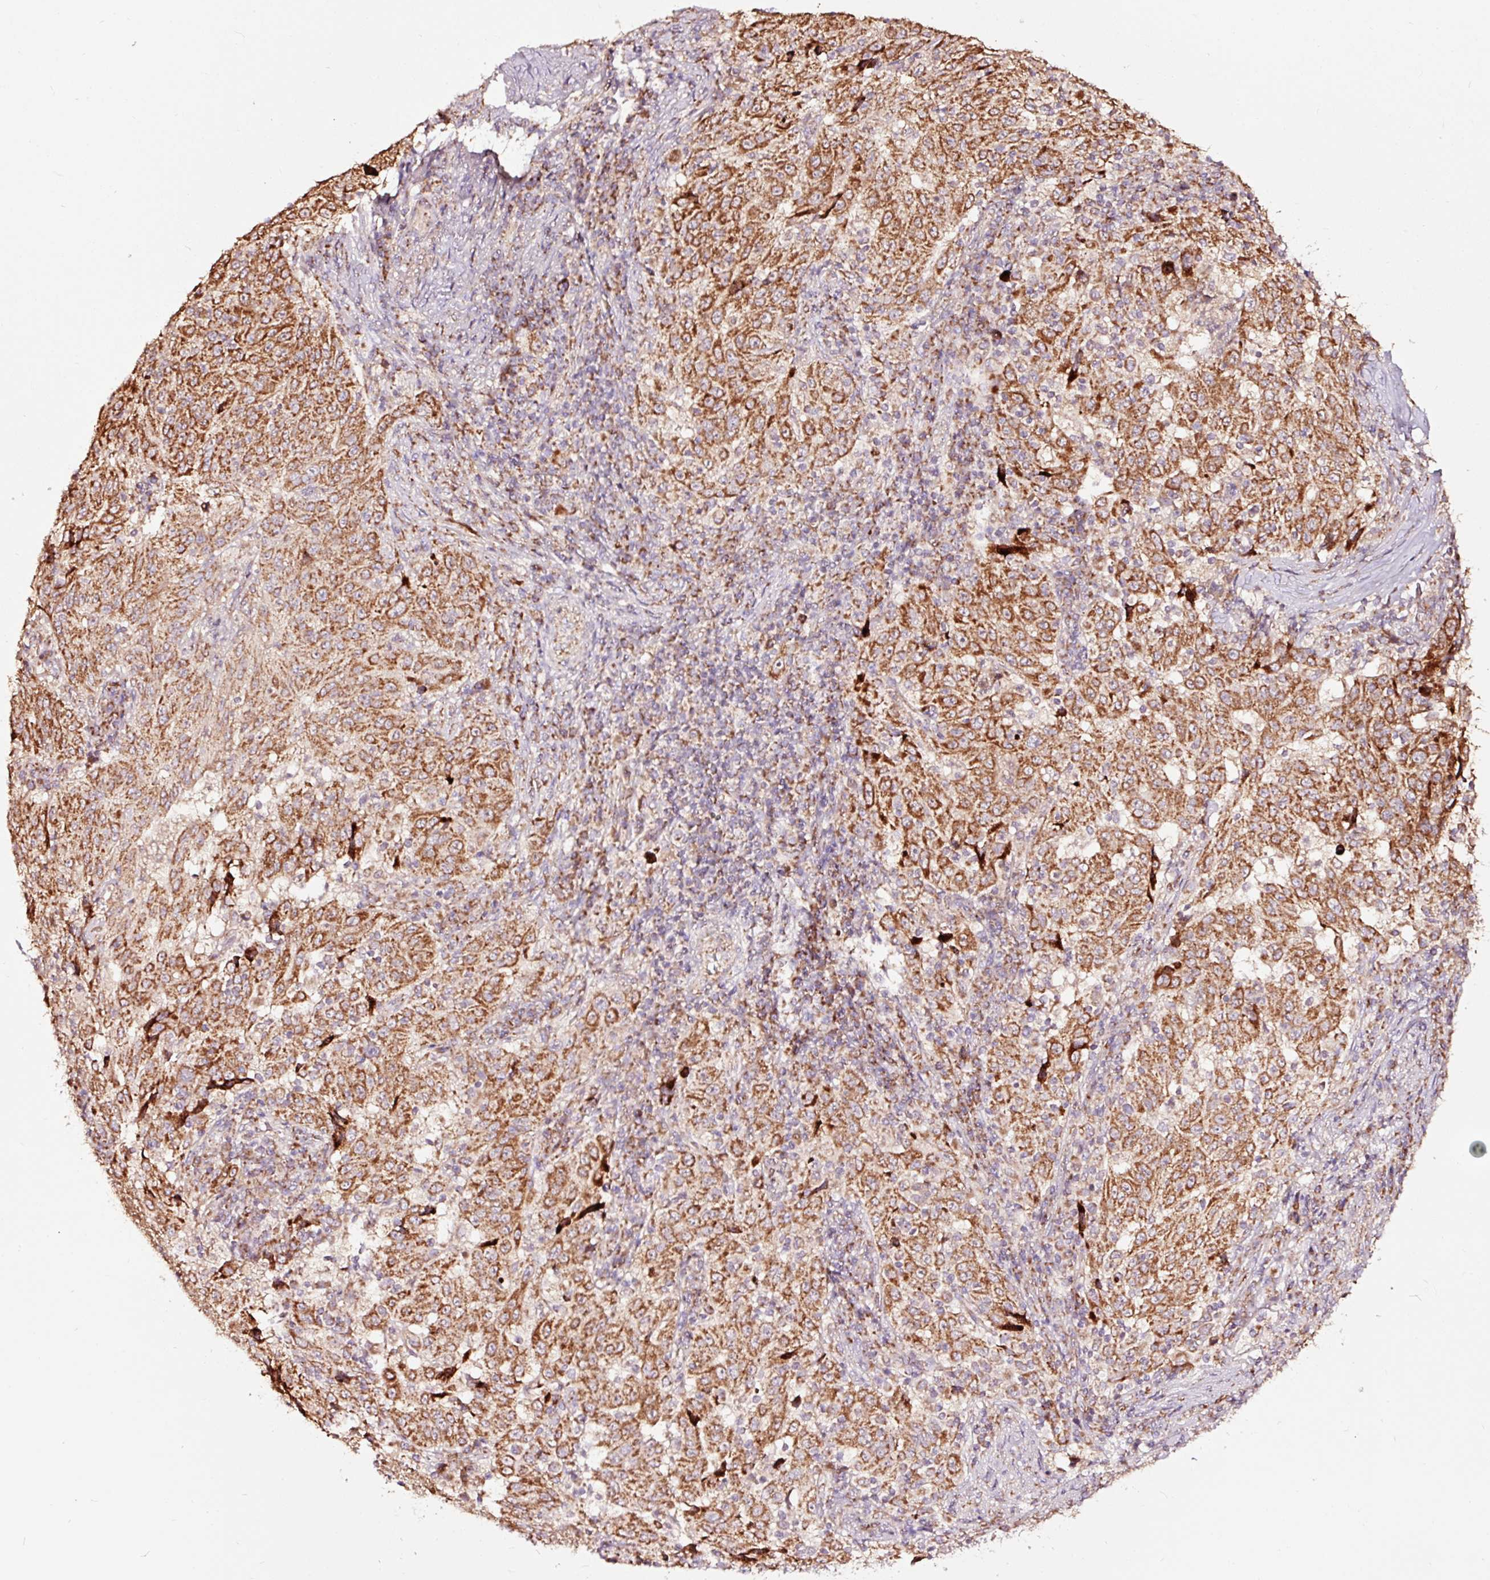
{"staining": {"intensity": "strong", "quantity": ">75%", "location": "cytoplasmic/membranous"}, "tissue": "pancreatic cancer", "cell_type": "Tumor cells", "image_type": "cancer", "snomed": [{"axis": "morphology", "description": "Adenocarcinoma, NOS"}, {"axis": "topography", "description": "Pancreas"}], "caption": "Protein staining reveals strong cytoplasmic/membranous expression in about >75% of tumor cells in pancreatic cancer (adenocarcinoma).", "gene": "TPM1", "patient": {"sex": "male", "age": 63}}